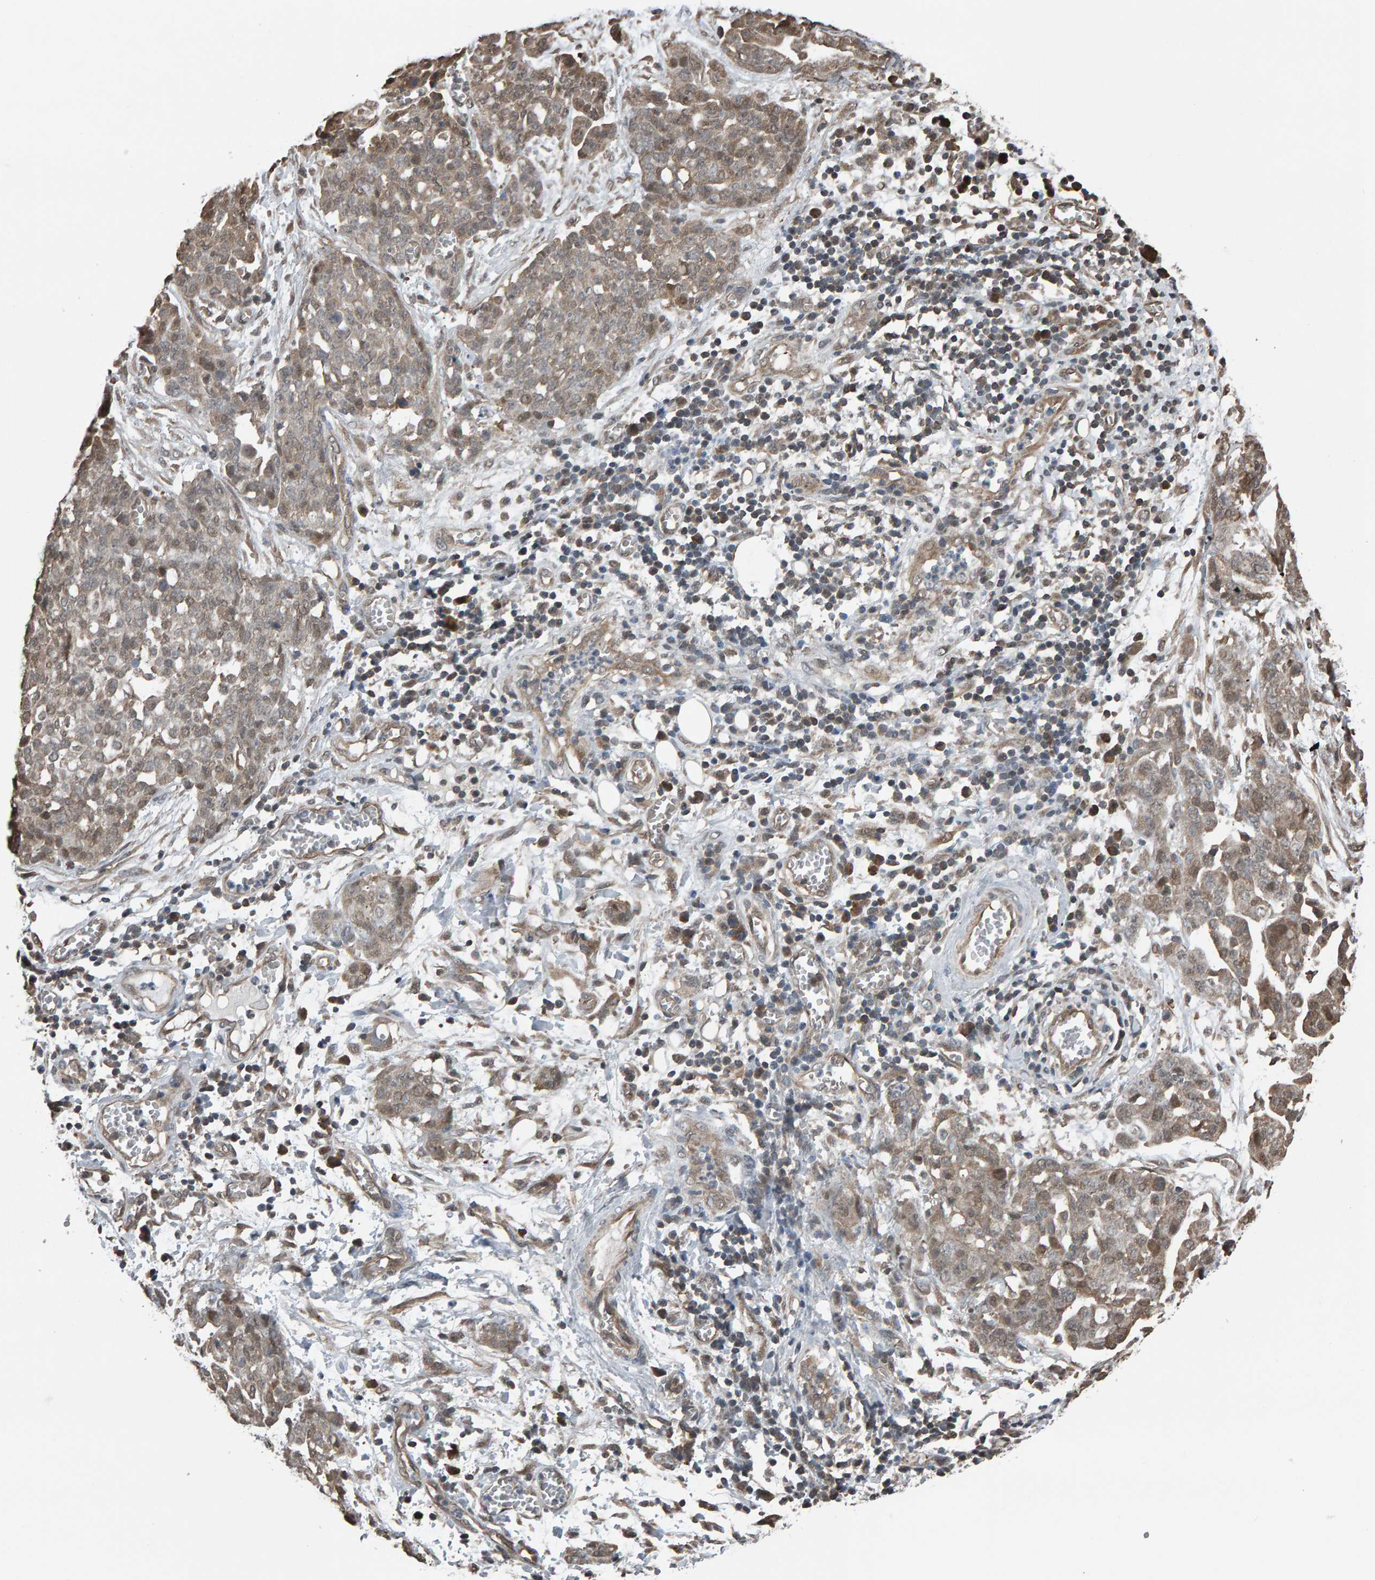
{"staining": {"intensity": "weak", "quantity": ">75%", "location": "cytoplasmic/membranous"}, "tissue": "ovarian cancer", "cell_type": "Tumor cells", "image_type": "cancer", "snomed": [{"axis": "morphology", "description": "Cystadenocarcinoma, serous, NOS"}, {"axis": "topography", "description": "Soft tissue"}, {"axis": "topography", "description": "Ovary"}], "caption": "Weak cytoplasmic/membranous expression for a protein is seen in about >75% of tumor cells of ovarian serous cystadenocarcinoma using immunohistochemistry.", "gene": "COASY", "patient": {"sex": "female", "age": 57}}